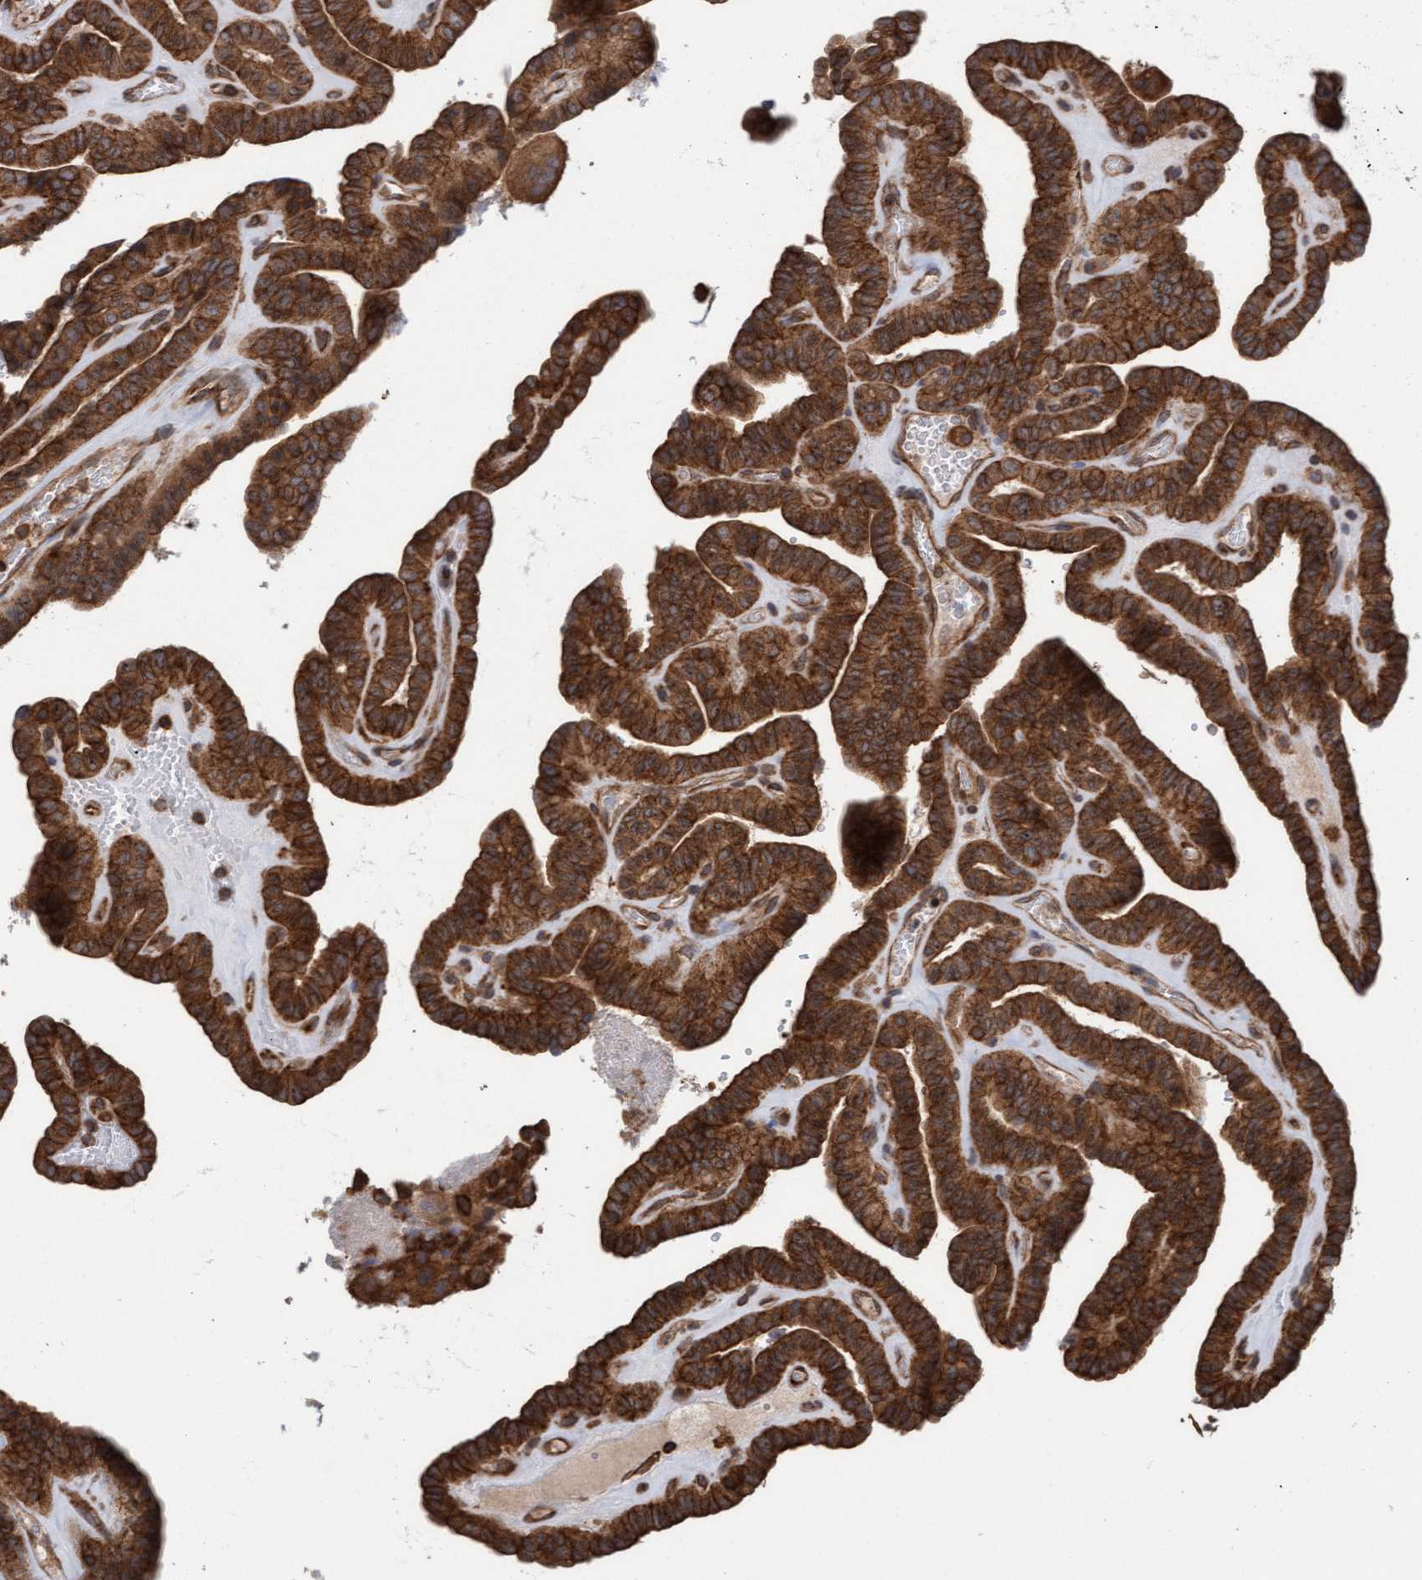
{"staining": {"intensity": "strong", "quantity": ">75%", "location": "cytoplasmic/membranous"}, "tissue": "thyroid cancer", "cell_type": "Tumor cells", "image_type": "cancer", "snomed": [{"axis": "morphology", "description": "Papillary adenocarcinoma, NOS"}, {"axis": "topography", "description": "Thyroid gland"}], "caption": "IHC micrograph of neoplastic tissue: human papillary adenocarcinoma (thyroid) stained using IHC demonstrates high levels of strong protein expression localized specifically in the cytoplasmic/membranous of tumor cells, appearing as a cytoplasmic/membranous brown color.", "gene": "FXR2", "patient": {"sex": "male", "age": 77}}